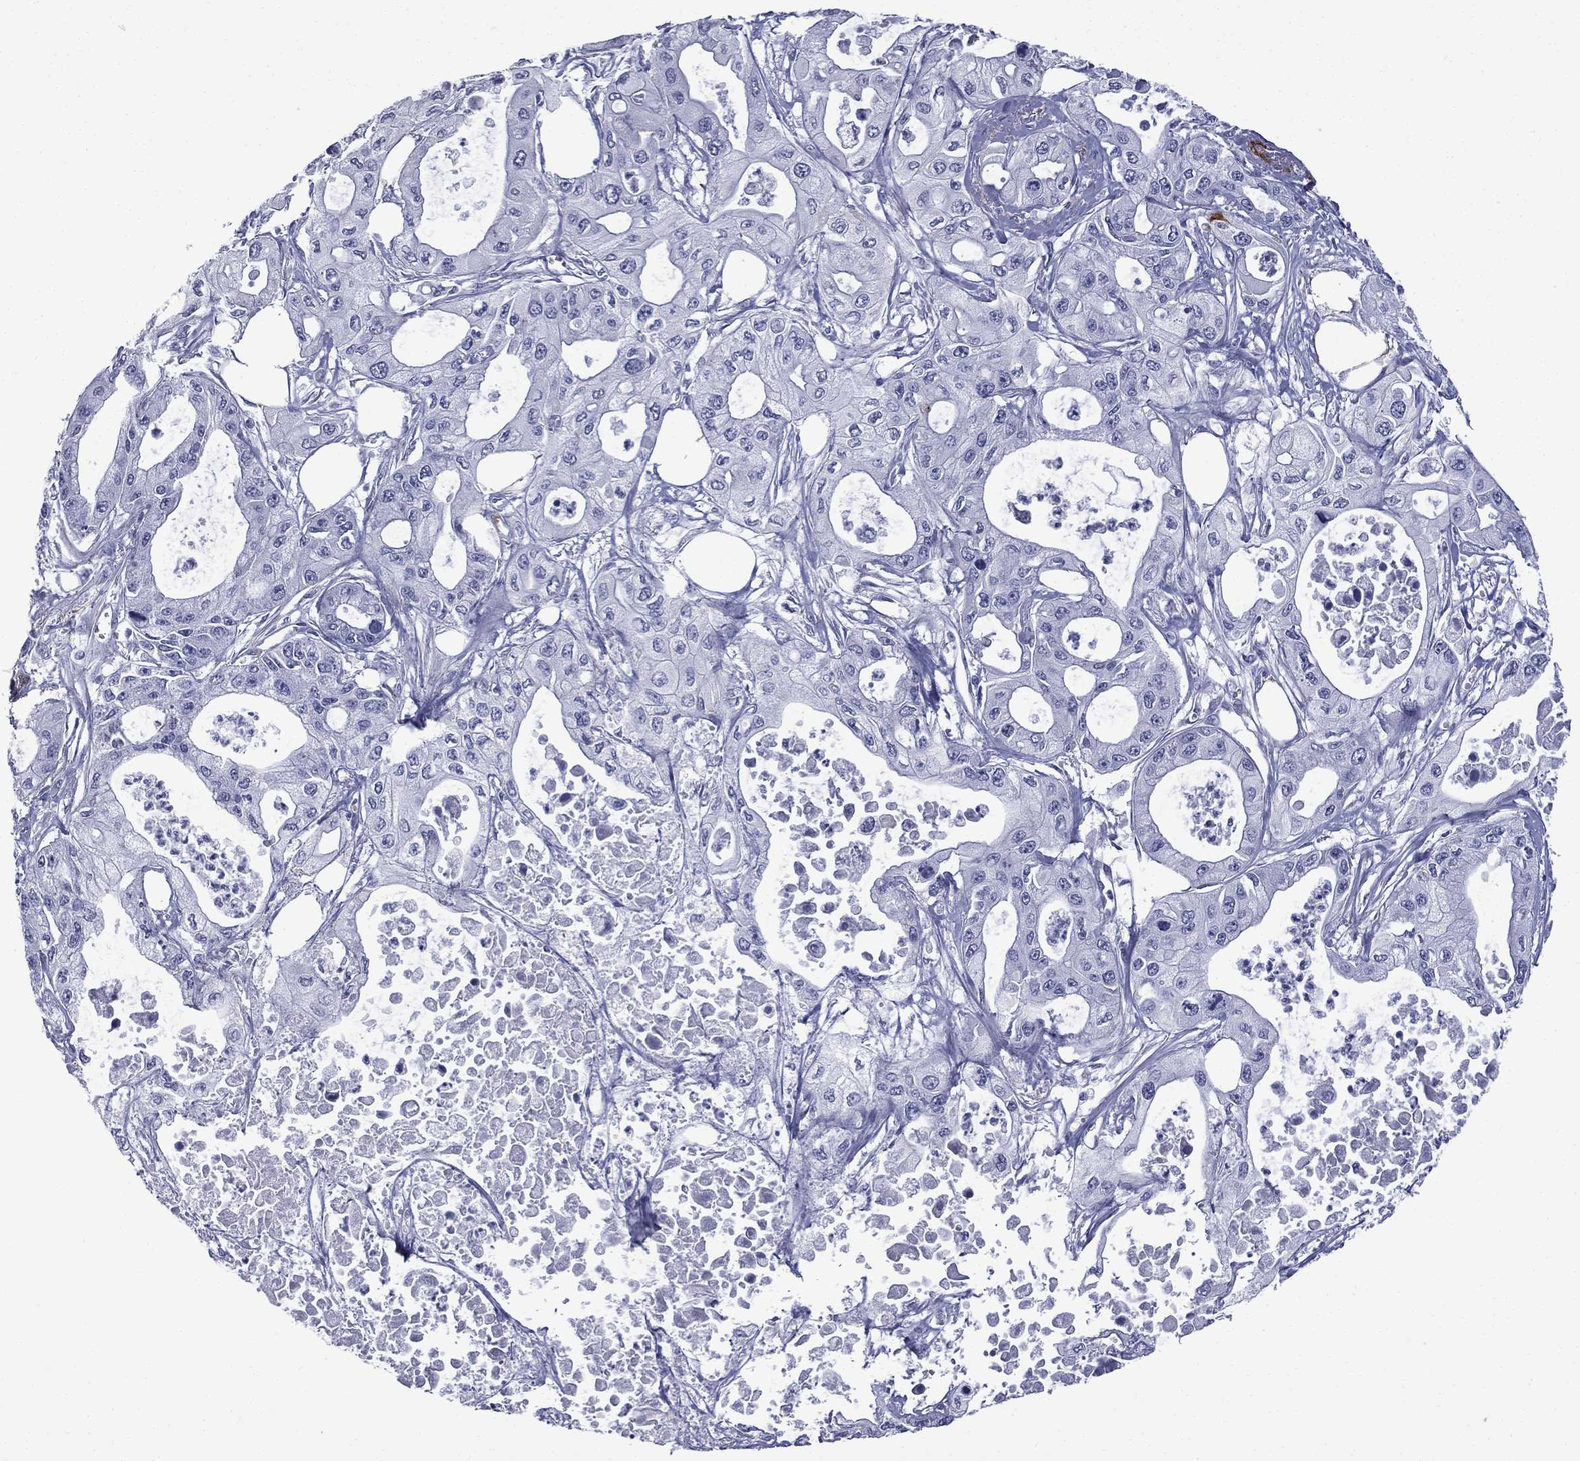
{"staining": {"intensity": "negative", "quantity": "none", "location": "none"}, "tissue": "pancreatic cancer", "cell_type": "Tumor cells", "image_type": "cancer", "snomed": [{"axis": "morphology", "description": "Adenocarcinoma, NOS"}, {"axis": "topography", "description": "Pancreas"}], "caption": "Immunohistochemical staining of human pancreatic adenocarcinoma shows no significant expression in tumor cells.", "gene": "CAVIN3", "patient": {"sex": "male", "age": 70}}